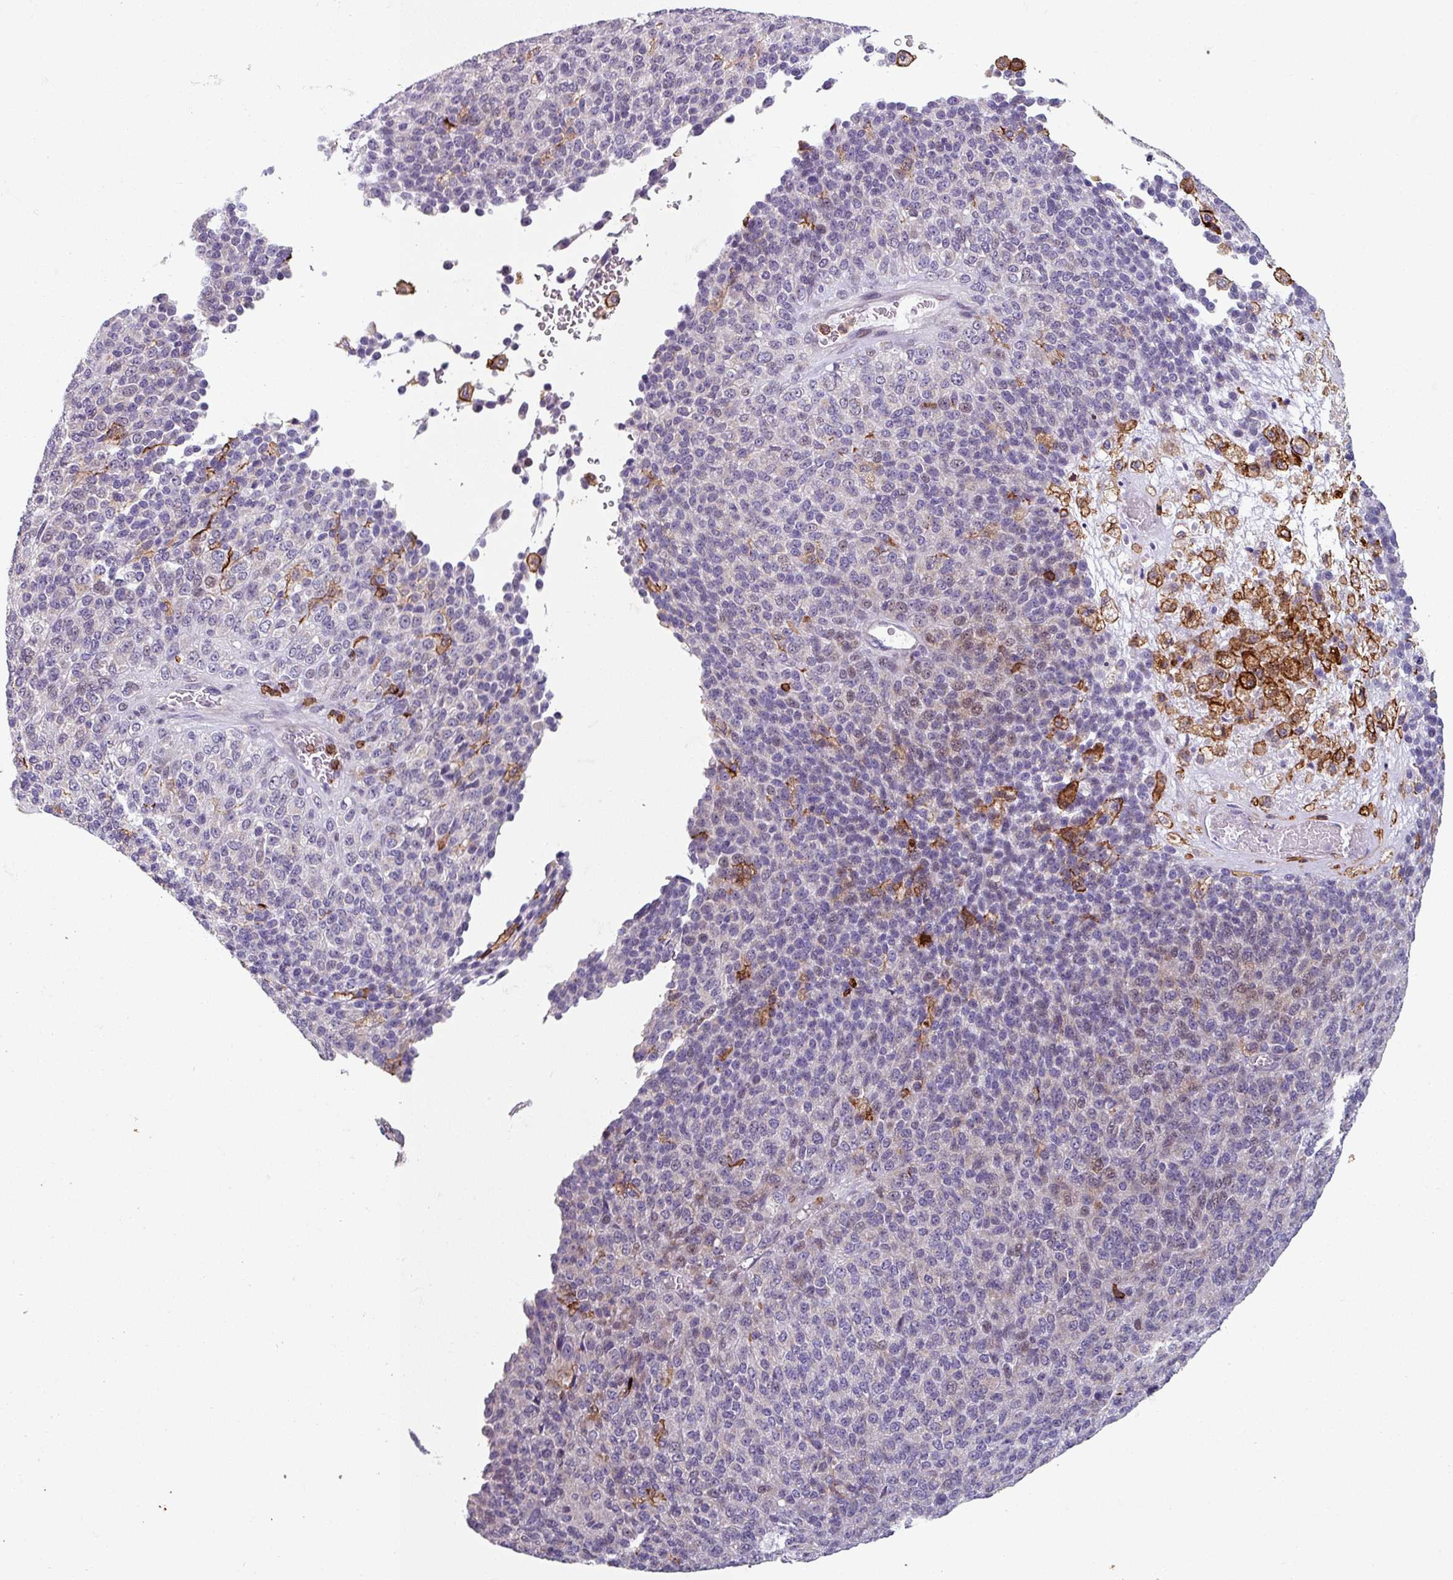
{"staining": {"intensity": "negative", "quantity": "none", "location": "none"}, "tissue": "melanoma", "cell_type": "Tumor cells", "image_type": "cancer", "snomed": [{"axis": "morphology", "description": "Malignant melanoma, Metastatic site"}, {"axis": "topography", "description": "Brain"}], "caption": "An immunohistochemistry image of malignant melanoma (metastatic site) is shown. There is no staining in tumor cells of malignant melanoma (metastatic site).", "gene": "NEDD9", "patient": {"sex": "female", "age": 56}}